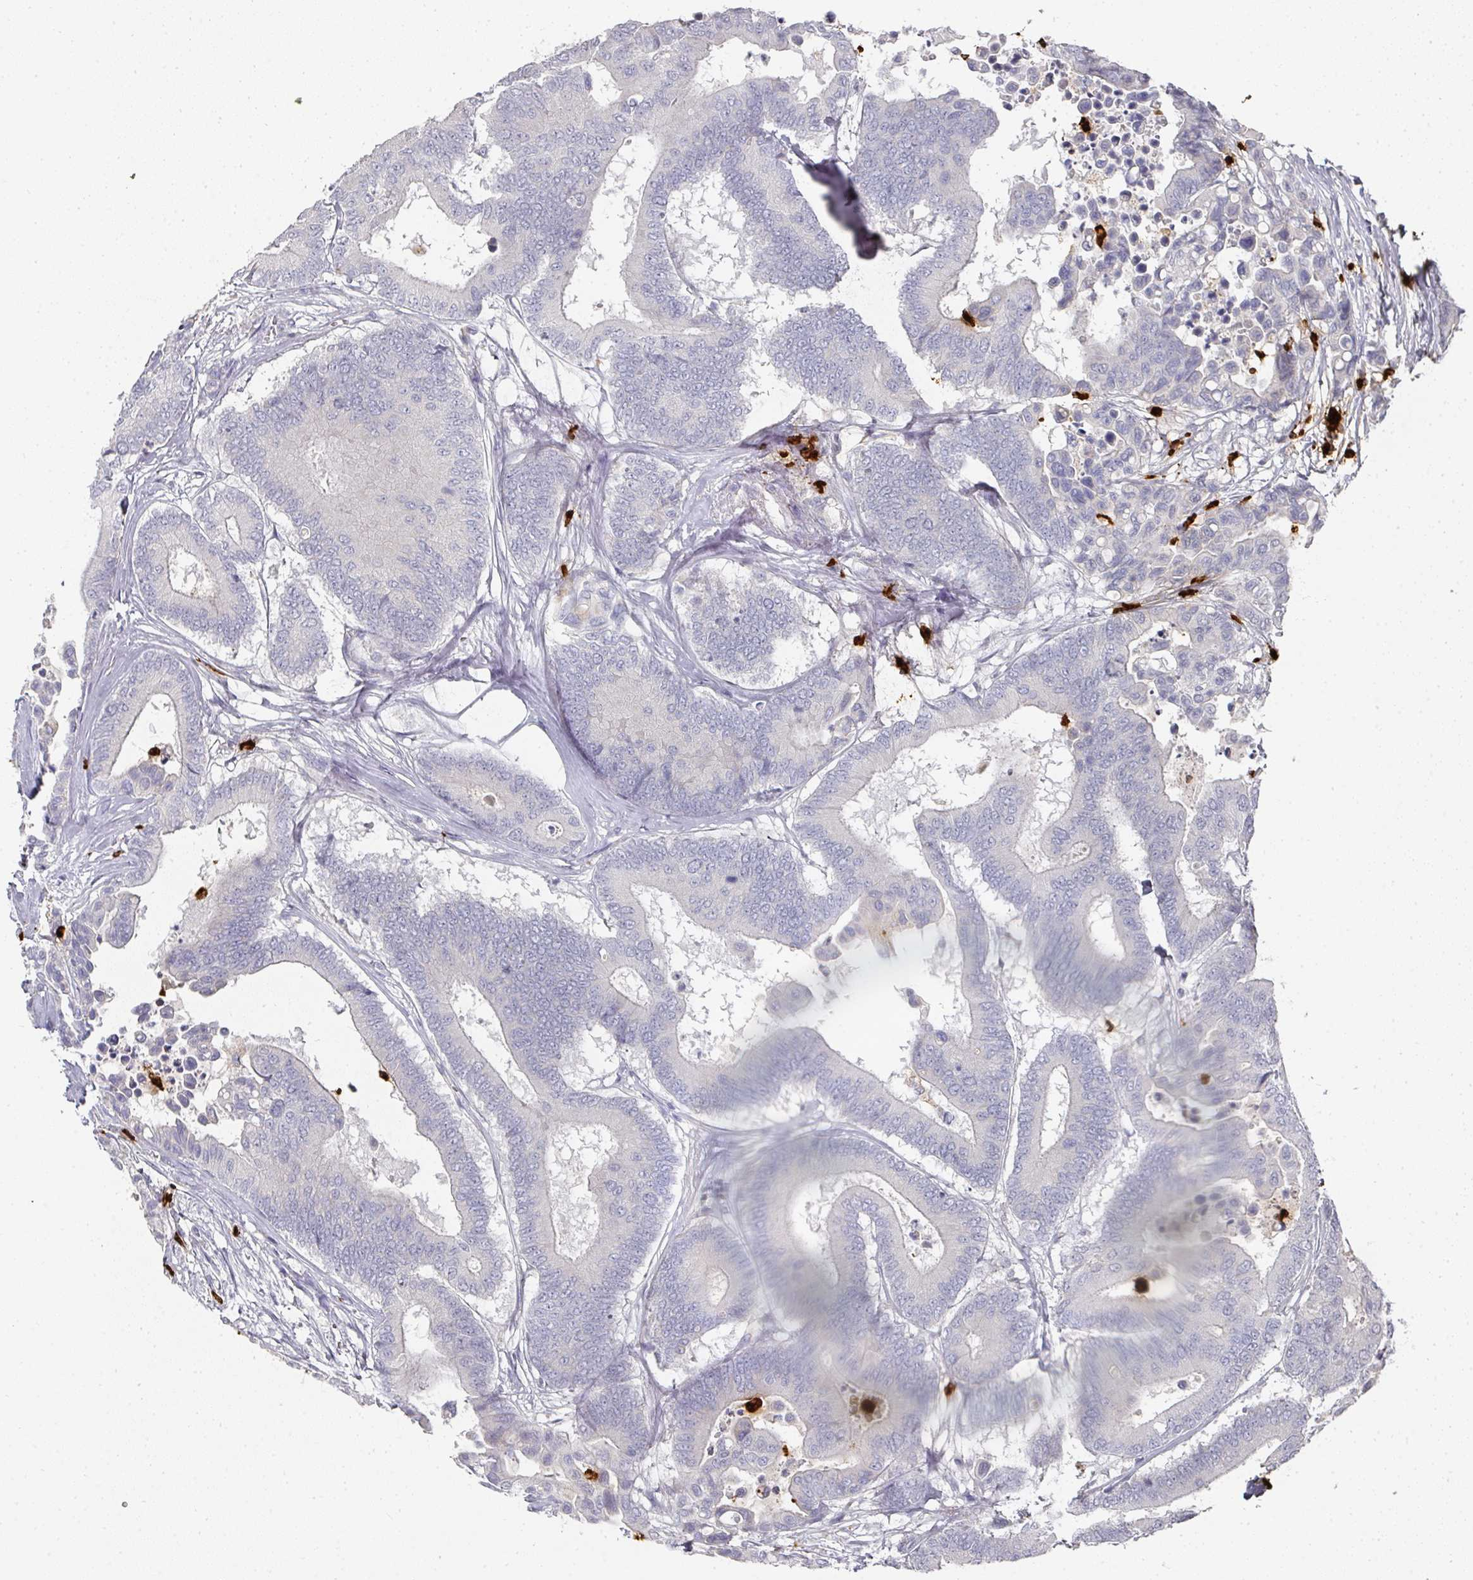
{"staining": {"intensity": "negative", "quantity": "none", "location": "none"}, "tissue": "colorectal cancer", "cell_type": "Tumor cells", "image_type": "cancer", "snomed": [{"axis": "morphology", "description": "Normal tissue, NOS"}, {"axis": "morphology", "description": "Adenocarcinoma, NOS"}, {"axis": "topography", "description": "Colon"}], "caption": "Immunohistochemical staining of human colorectal cancer (adenocarcinoma) reveals no significant positivity in tumor cells.", "gene": "CAMP", "patient": {"sex": "male", "age": 82}}